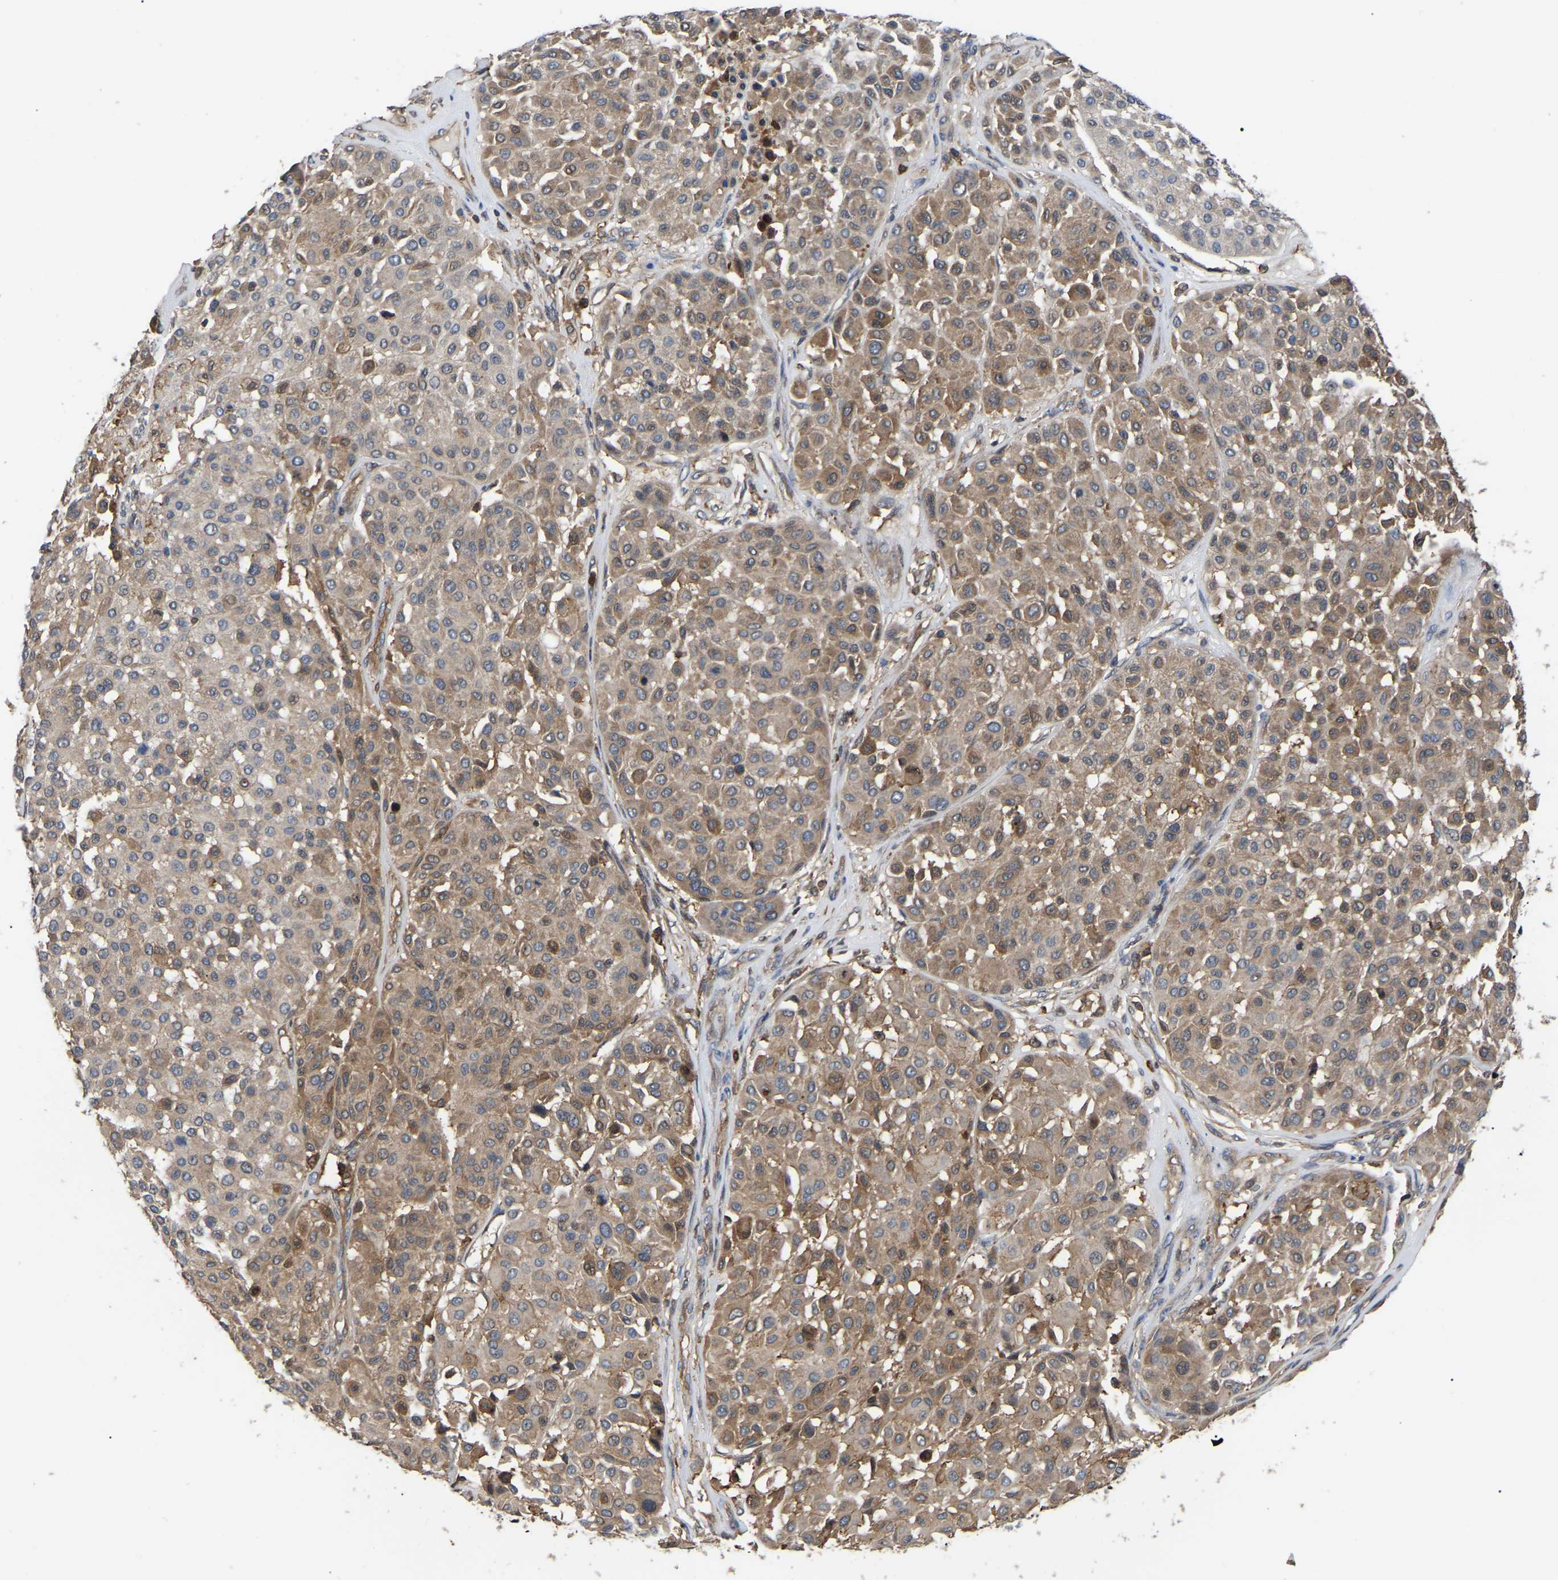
{"staining": {"intensity": "moderate", "quantity": ">75%", "location": "cytoplasmic/membranous"}, "tissue": "melanoma", "cell_type": "Tumor cells", "image_type": "cancer", "snomed": [{"axis": "morphology", "description": "Malignant melanoma, Metastatic site"}, {"axis": "topography", "description": "Soft tissue"}], "caption": "This micrograph reveals immunohistochemistry staining of human malignant melanoma (metastatic site), with medium moderate cytoplasmic/membranous staining in about >75% of tumor cells.", "gene": "CIT", "patient": {"sex": "male", "age": 41}}